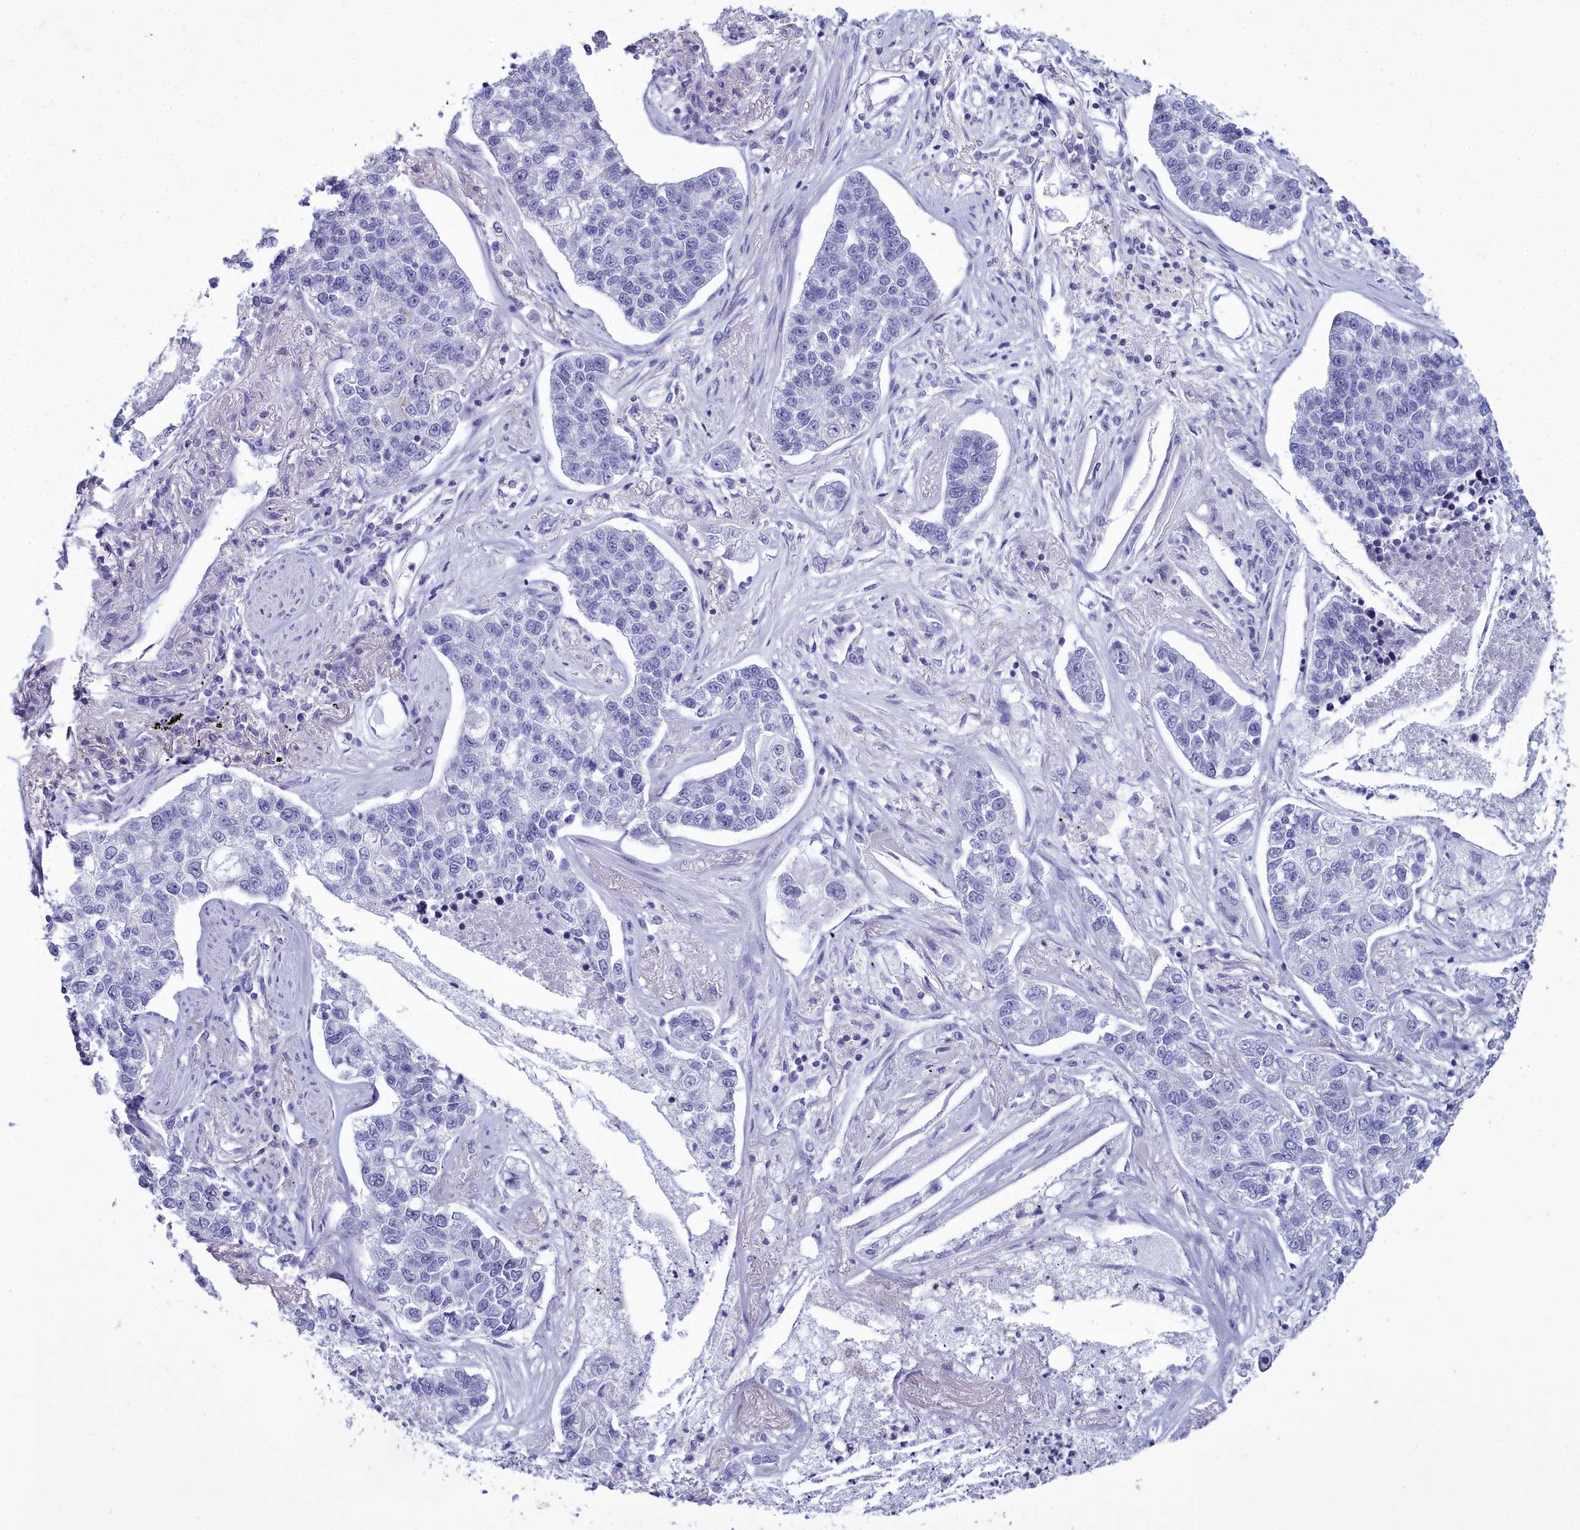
{"staining": {"intensity": "negative", "quantity": "none", "location": "none"}, "tissue": "lung cancer", "cell_type": "Tumor cells", "image_type": "cancer", "snomed": [{"axis": "morphology", "description": "Adenocarcinoma, NOS"}, {"axis": "topography", "description": "Lung"}], "caption": "Immunohistochemistry (IHC) photomicrograph of neoplastic tissue: human lung cancer (adenocarcinoma) stained with DAB demonstrates no significant protein staining in tumor cells.", "gene": "MAP6", "patient": {"sex": "male", "age": 49}}